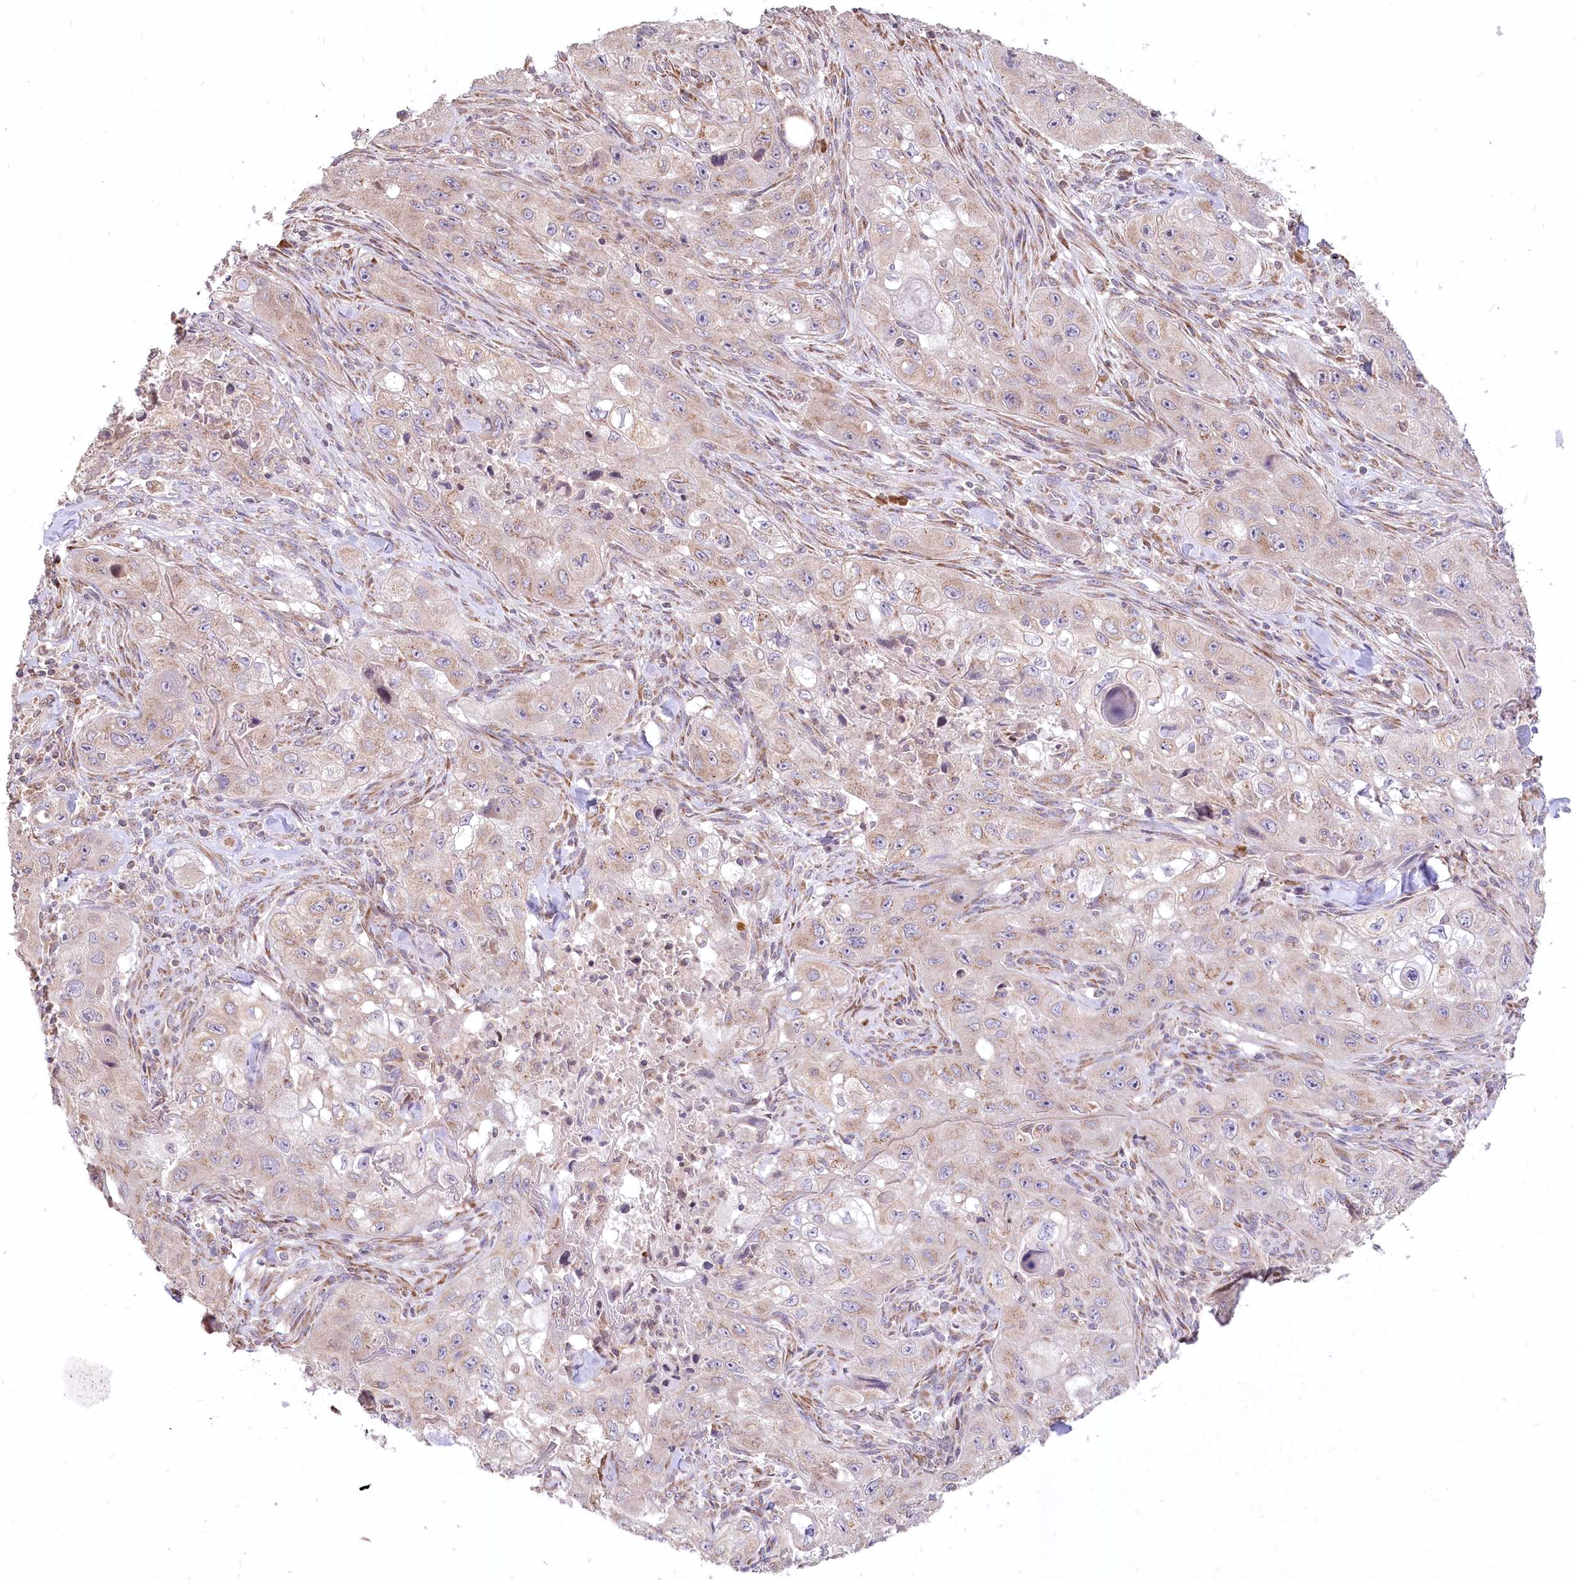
{"staining": {"intensity": "weak", "quantity": "25%-75%", "location": "cytoplasmic/membranous"}, "tissue": "skin cancer", "cell_type": "Tumor cells", "image_type": "cancer", "snomed": [{"axis": "morphology", "description": "Squamous cell carcinoma, NOS"}, {"axis": "topography", "description": "Skin"}, {"axis": "topography", "description": "Subcutis"}], "caption": "High-power microscopy captured an immunohistochemistry (IHC) micrograph of squamous cell carcinoma (skin), revealing weak cytoplasmic/membranous staining in about 25%-75% of tumor cells. Nuclei are stained in blue.", "gene": "STT3B", "patient": {"sex": "male", "age": 73}}